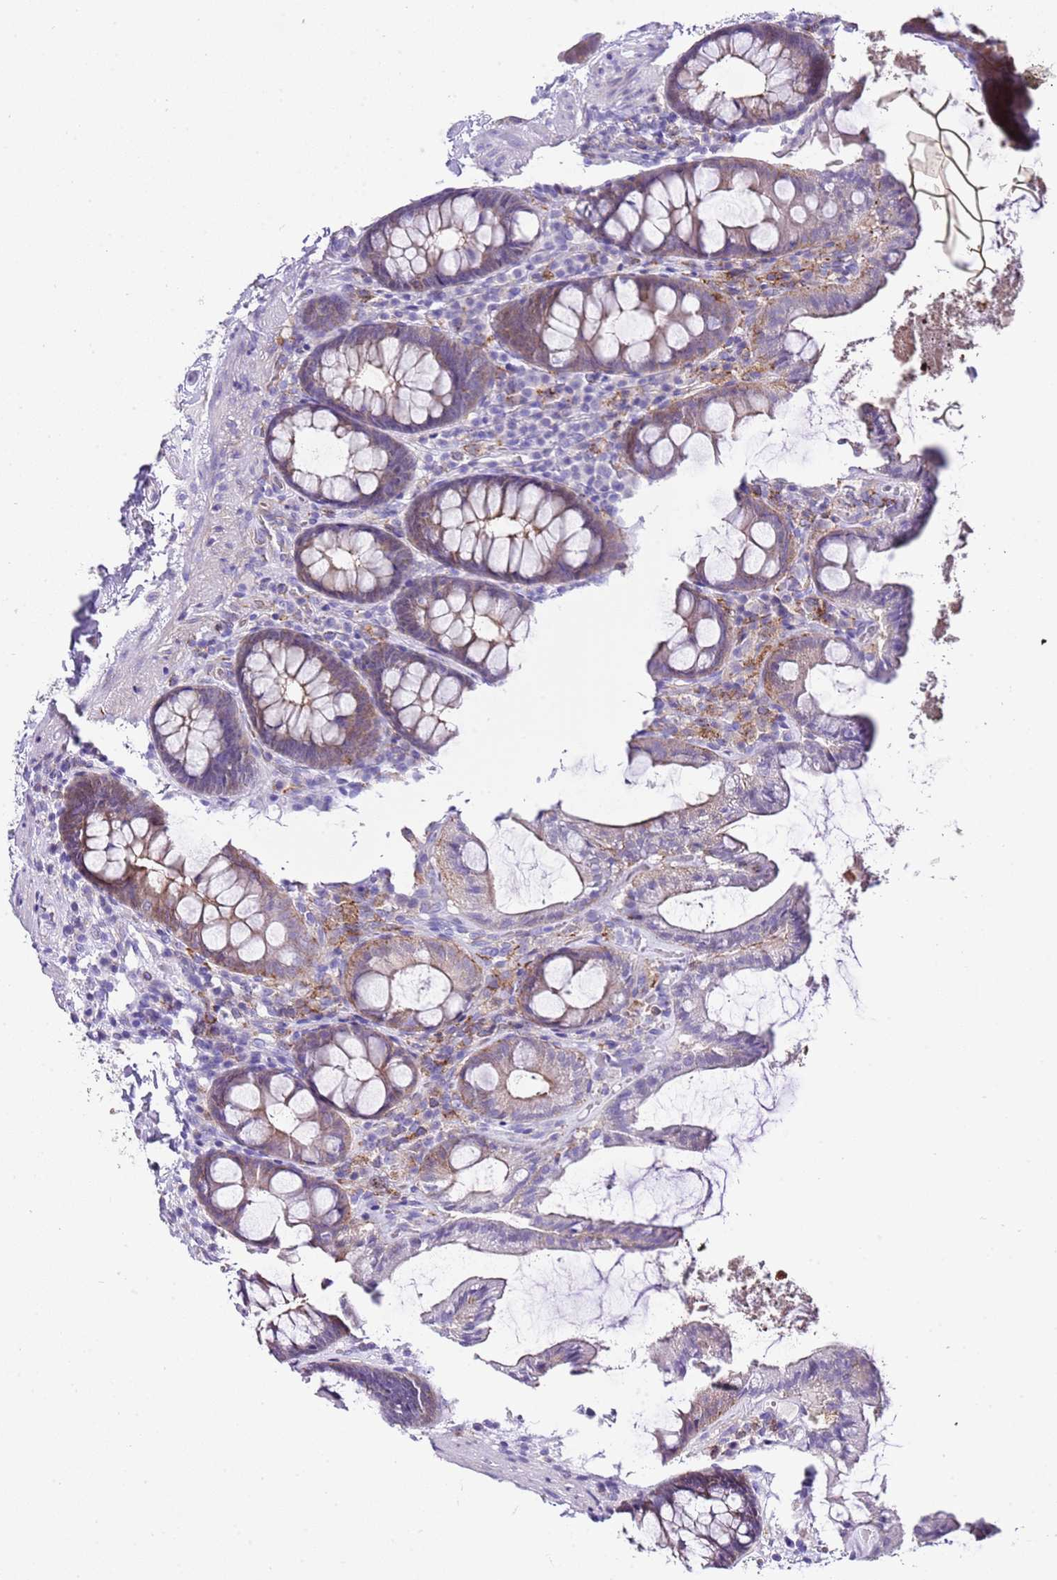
{"staining": {"intensity": "negative", "quantity": "none", "location": "none"}, "tissue": "colon", "cell_type": "Endothelial cells", "image_type": "normal", "snomed": [{"axis": "morphology", "description": "Normal tissue, NOS"}, {"axis": "topography", "description": "Colon"}], "caption": "DAB (3,3'-diaminobenzidine) immunohistochemical staining of normal human colon exhibits no significant positivity in endothelial cells. Nuclei are stained in blue.", "gene": "ALDH3A1", "patient": {"sex": "male", "age": 84}}